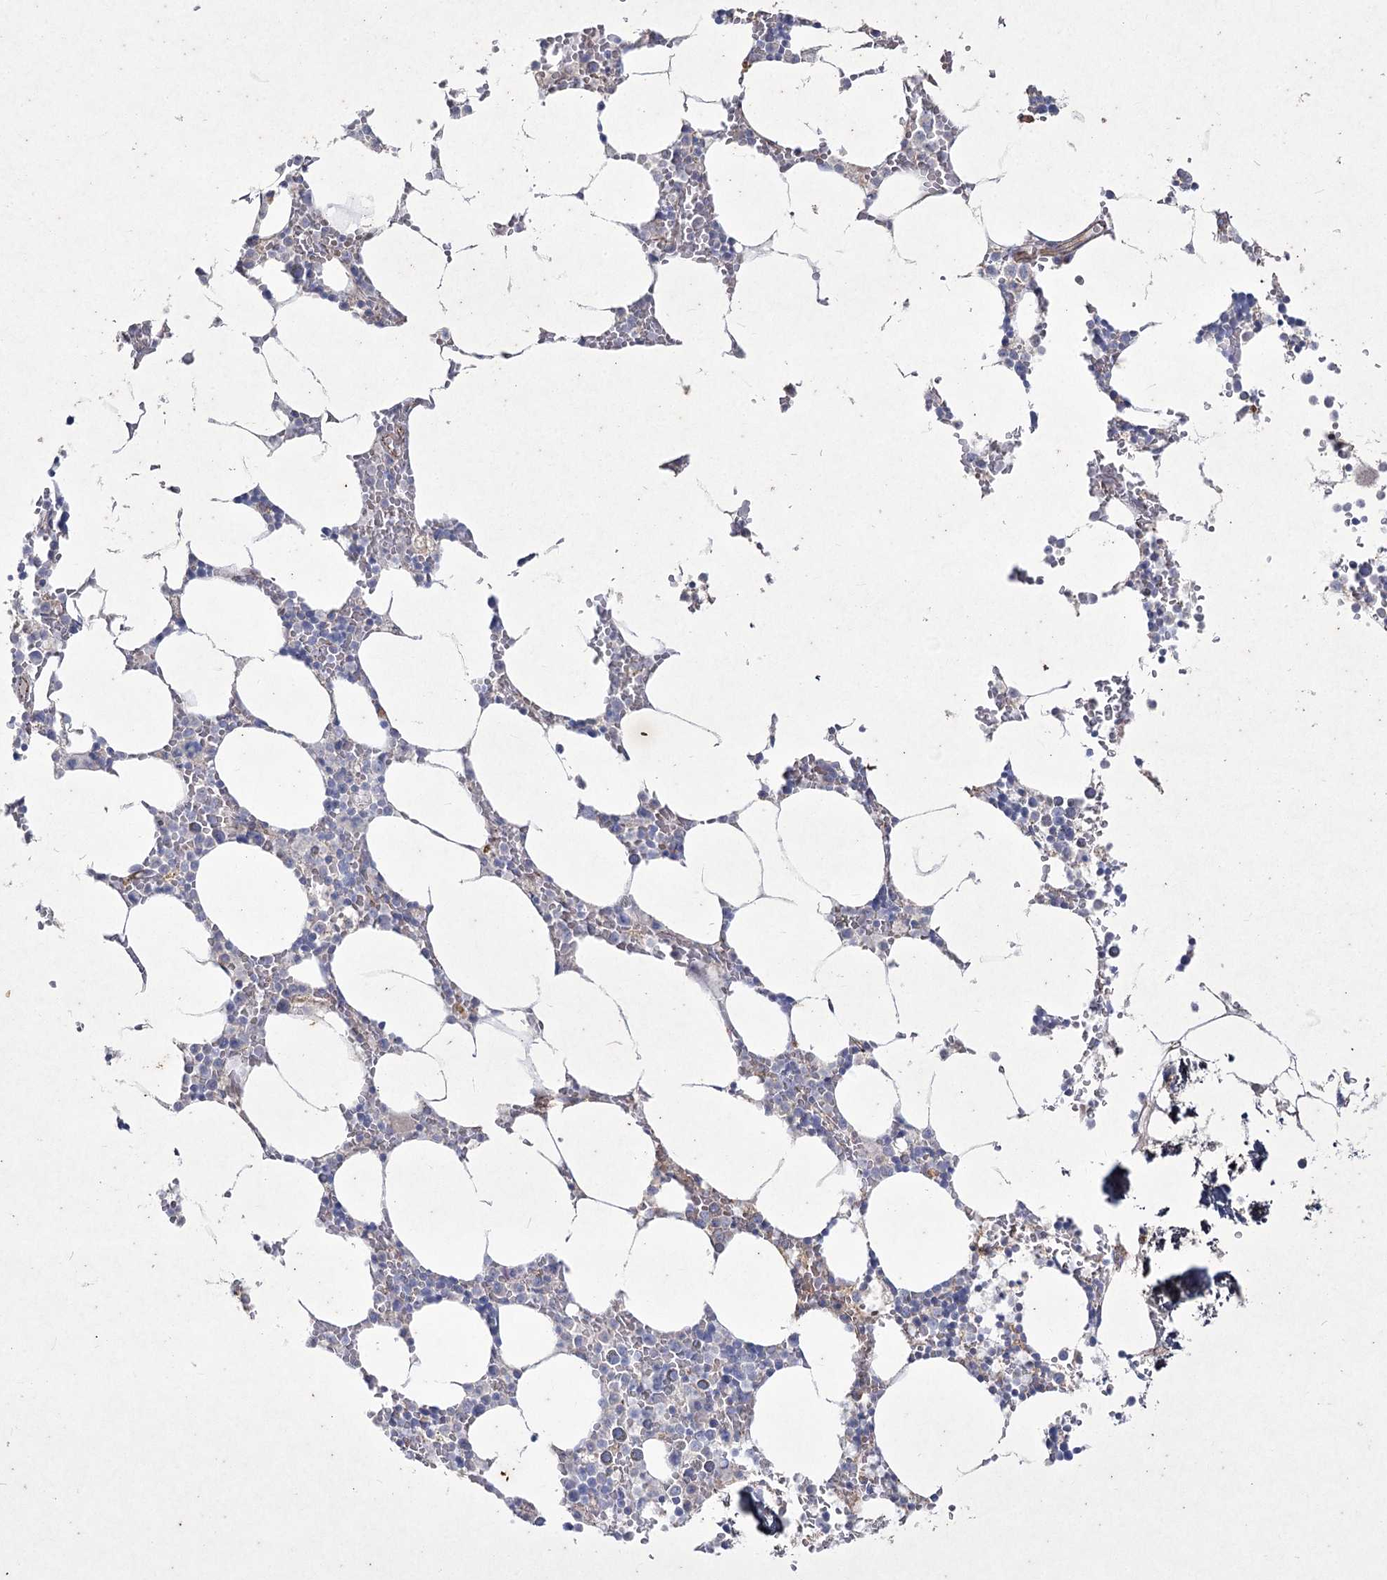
{"staining": {"intensity": "negative", "quantity": "none", "location": "none"}, "tissue": "bone marrow", "cell_type": "Hematopoietic cells", "image_type": "normal", "snomed": [{"axis": "morphology", "description": "Normal tissue, NOS"}, {"axis": "topography", "description": "Bone marrow"}], "caption": "The immunohistochemistry (IHC) image has no significant staining in hematopoietic cells of bone marrow.", "gene": "LDLRAD3", "patient": {"sex": "male", "age": 70}}